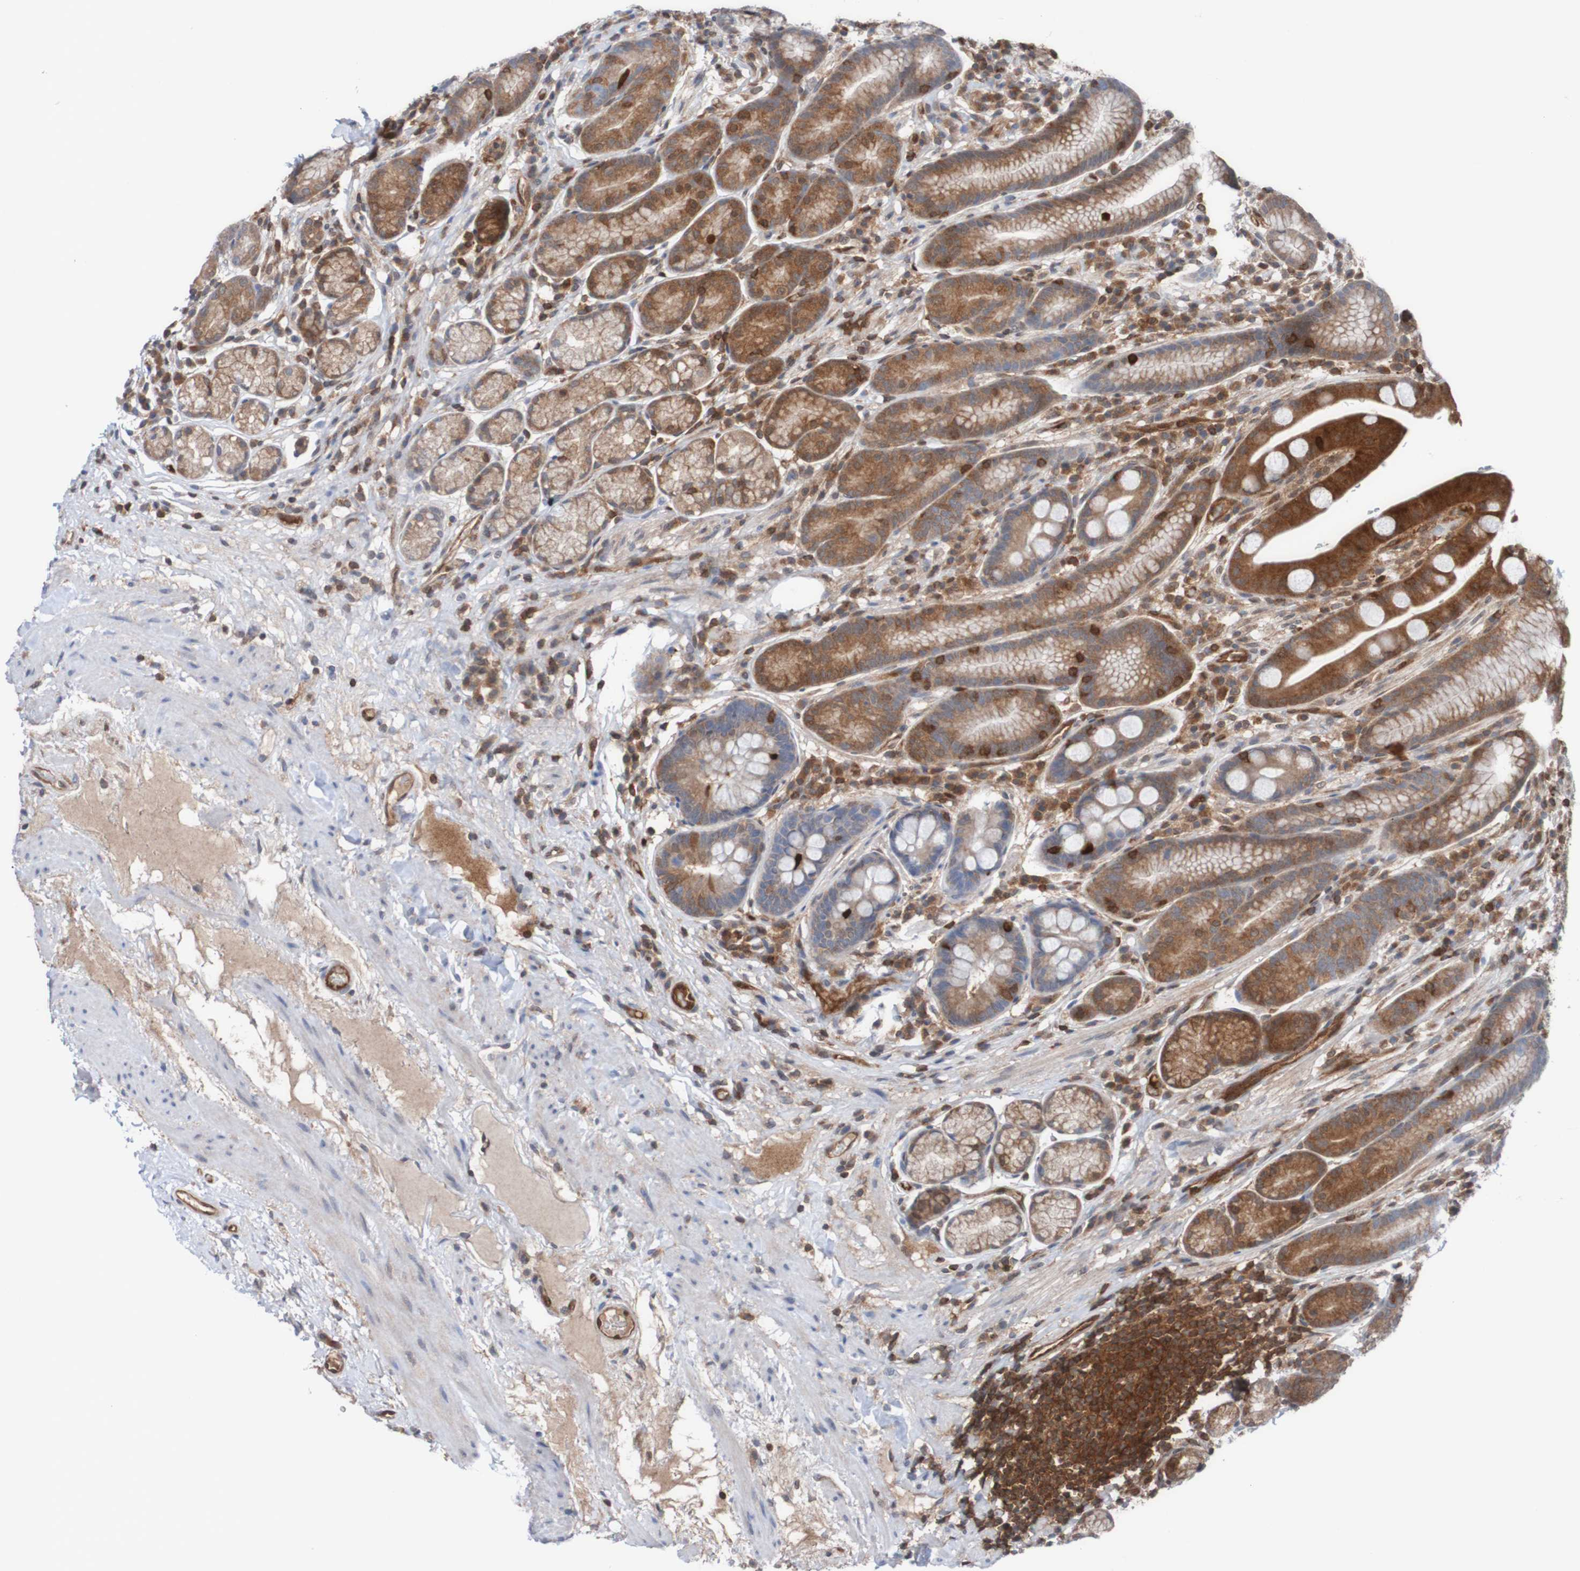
{"staining": {"intensity": "strong", "quantity": "25%-75%", "location": "cytoplasmic/membranous,nuclear"}, "tissue": "stomach", "cell_type": "Glandular cells", "image_type": "normal", "snomed": [{"axis": "morphology", "description": "Normal tissue, NOS"}, {"axis": "topography", "description": "Stomach, lower"}], "caption": "Immunohistochemical staining of benign human stomach exhibits strong cytoplasmic/membranous,nuclear protein positivity in about 25%-75% of glandular cells.", "gene": "RIGI", "patient": {"sex": "male", "age": 52}}